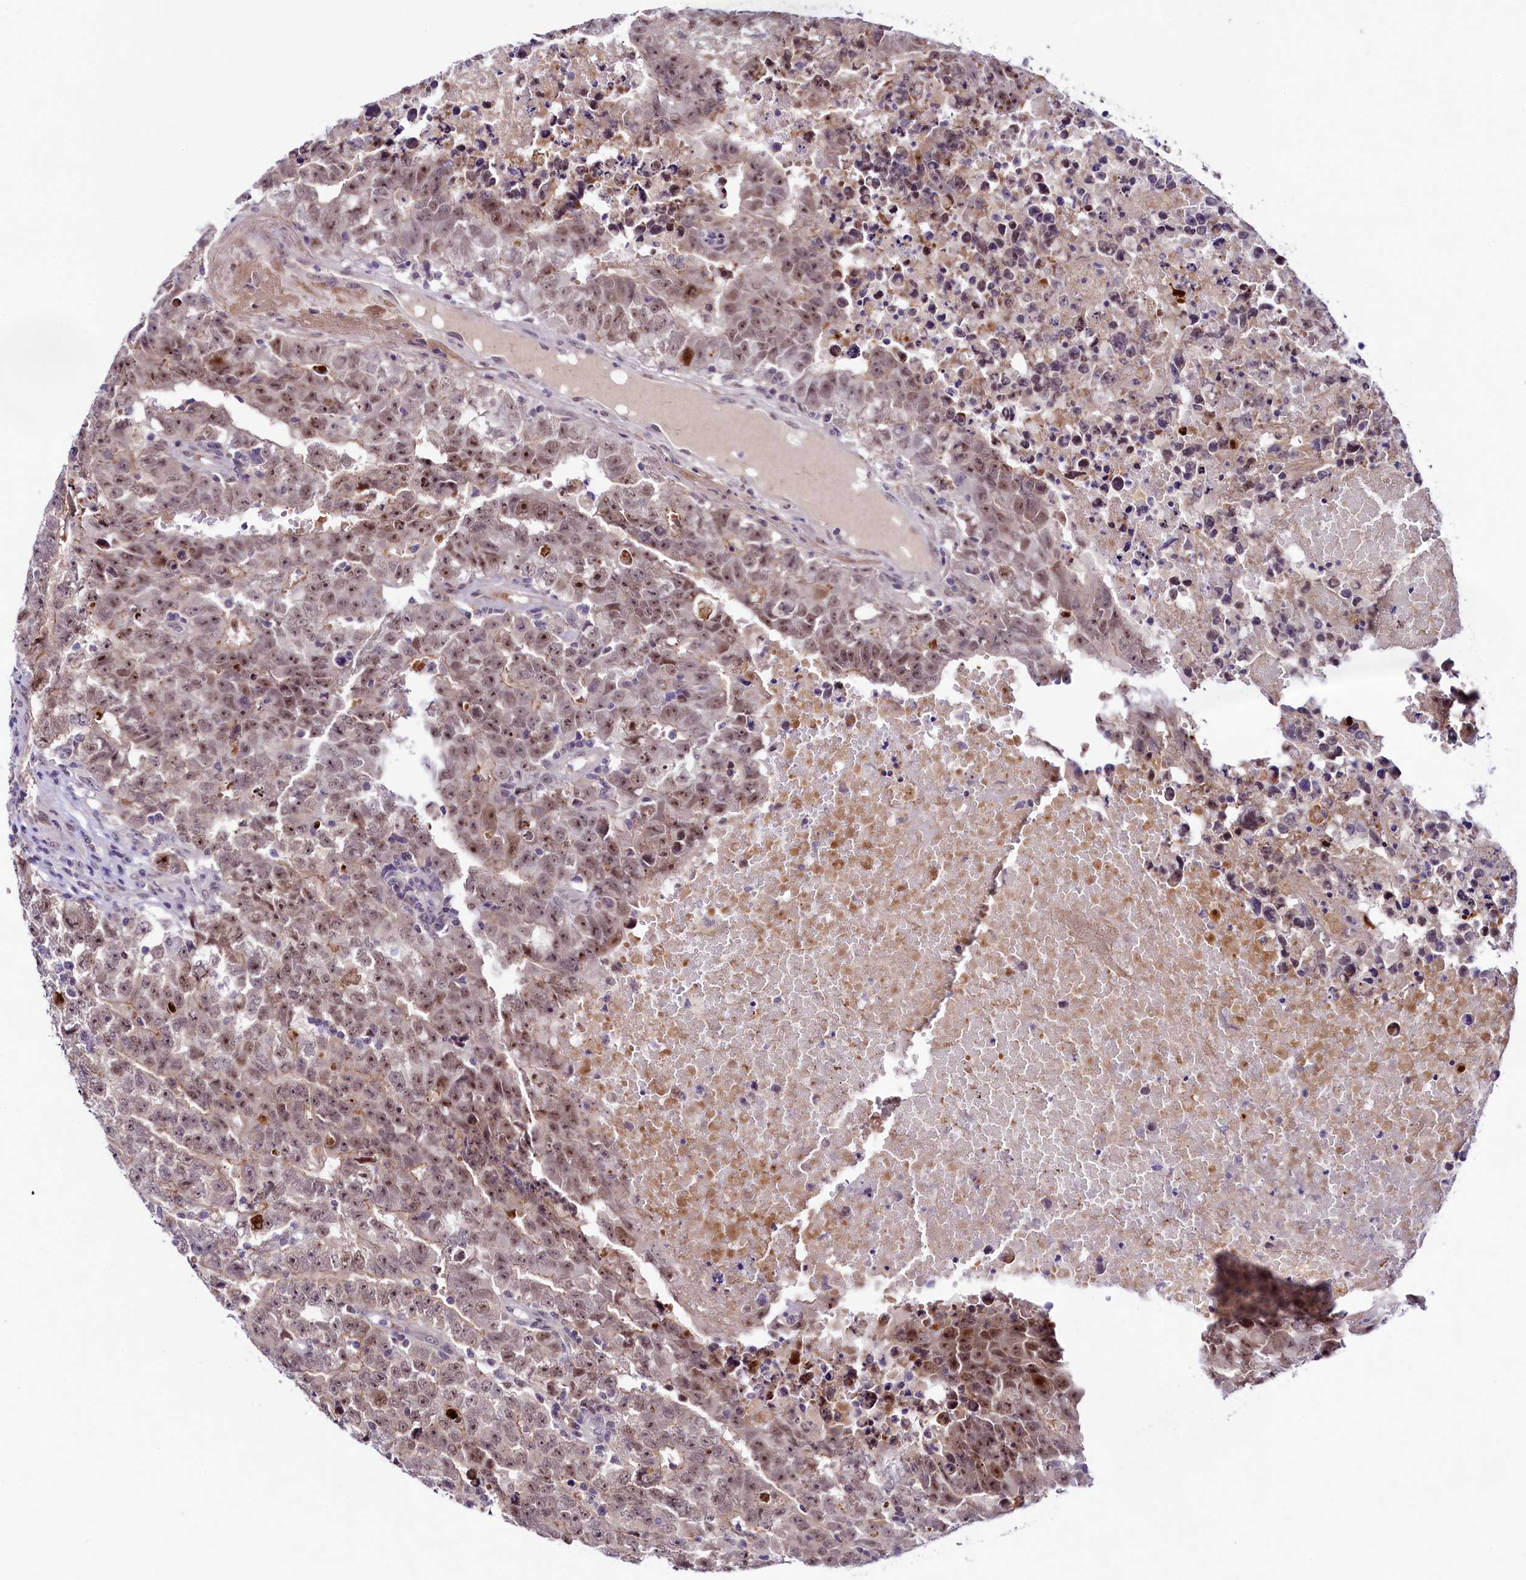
{"staining": {"intensity": "moderate", "quantity": ">75%", "location": "nuclear"}, "tissue": "testis cancer", "cell_type": "Tumor cells", "image_type": "cancer", "snomed": [{"axis": "morphology", "description": "Carcinoma, Embryonal, NOS"}, {"axis": "topography", "description": "Testis"}], "caption": "IHC micrograph of human testis embryonal carcinoma stained for a protein (brown), which exhibits medium levels of moderate nuclear expression in approximately >75% of tumor cells.", "gene": "LEUTX", "patient": {"sex": "male", "age": 25}}